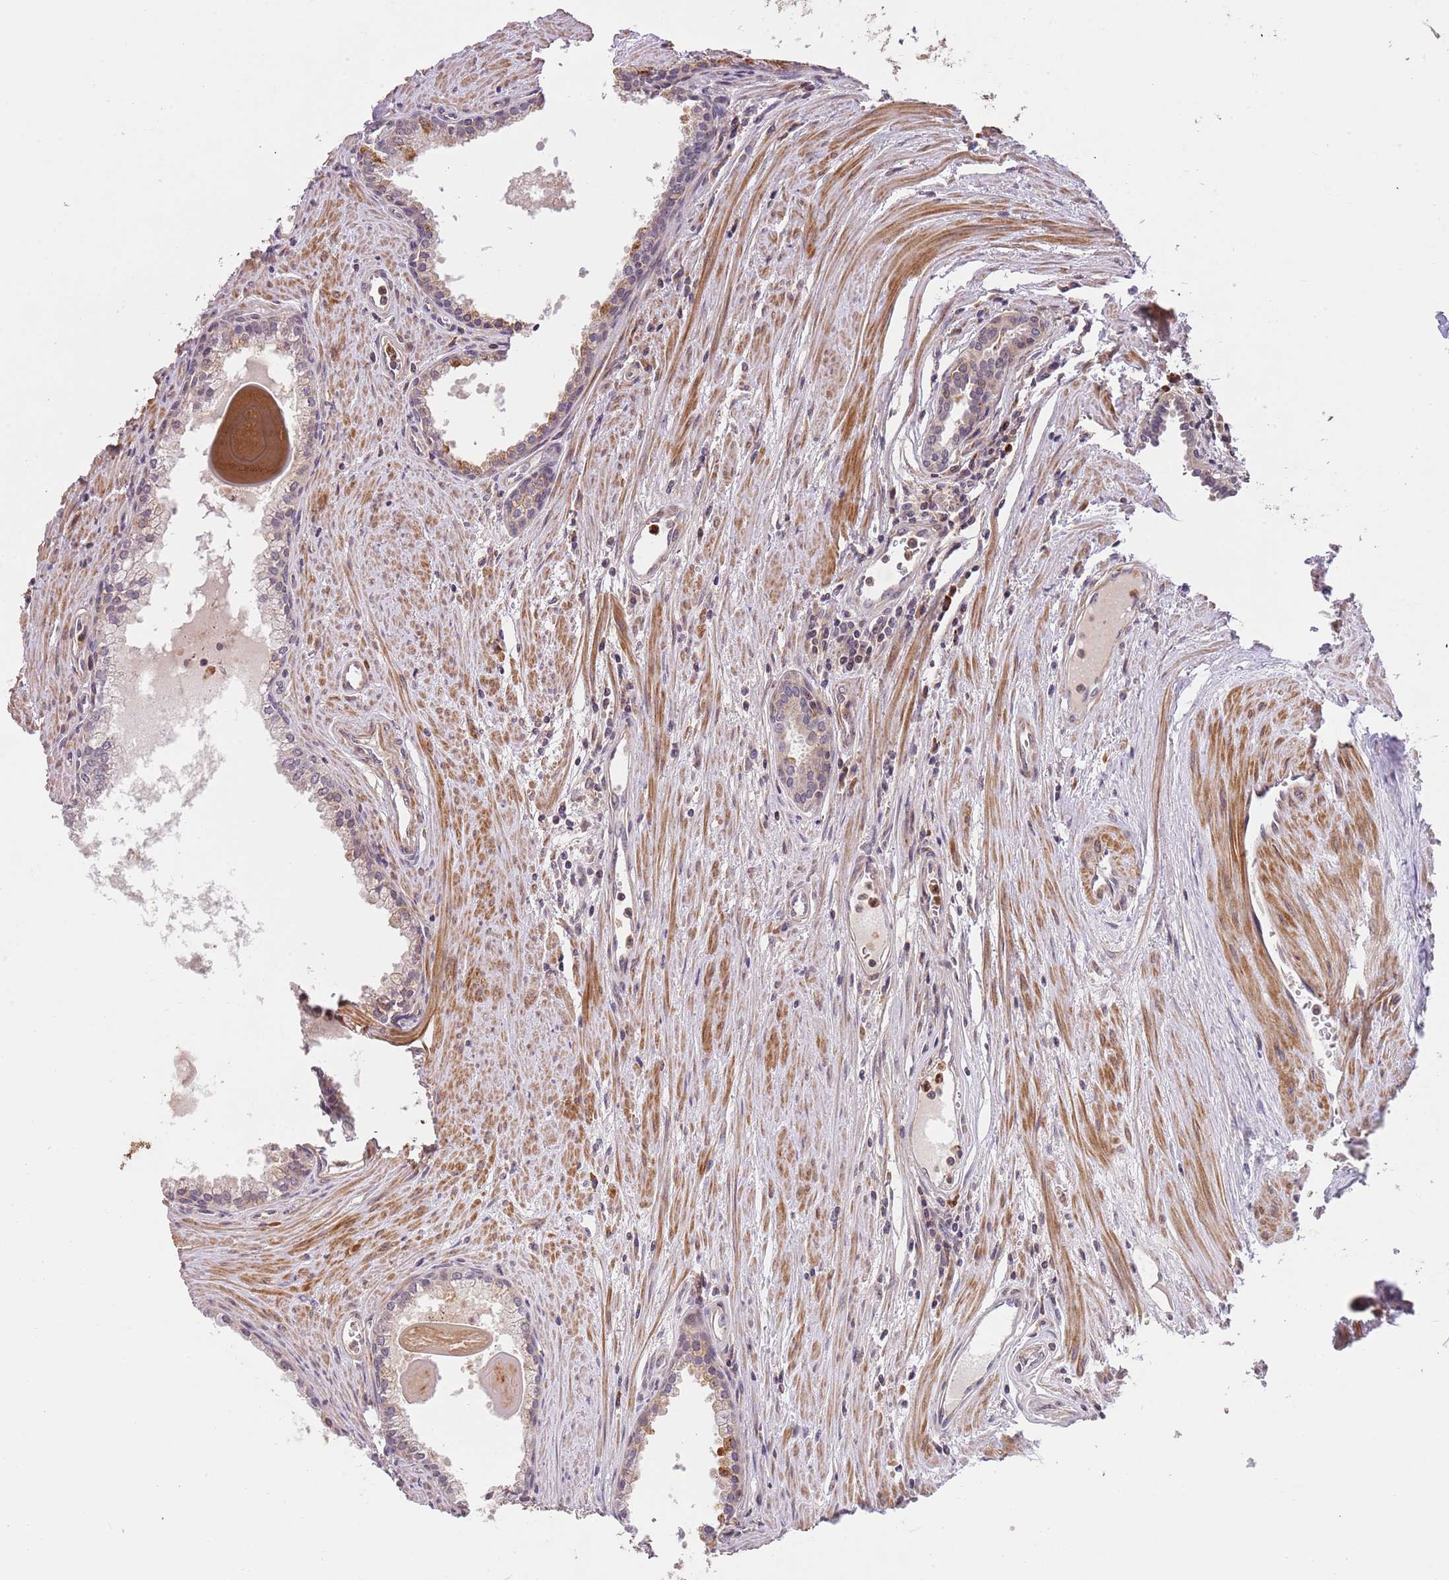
{"staining": {"intensity": "weak", "quantity": "25%-75%", "location": "cytoplasmic/membranous"}, "tissue": "prostate cancer", "cell_type": "Tumor cells", "image_type": "cancer", "snomed": [{"axis": "morphology", "description": "Adenocarcinoma, High grade"}, {"axis": "topography", "description": "Prostate"}], "caption": "High-grade adenocarcinoma (prostate) stained with immunohistochemistry (IHC) reveals weak cytoplasmic/membranous positivity in about 25%-75% of tumor cells. (brown staining indicates protein expression, while blue staining denotes nuclei).", "gene": "SLC16A4", "patient": {"sex": "male", "age": 68}}